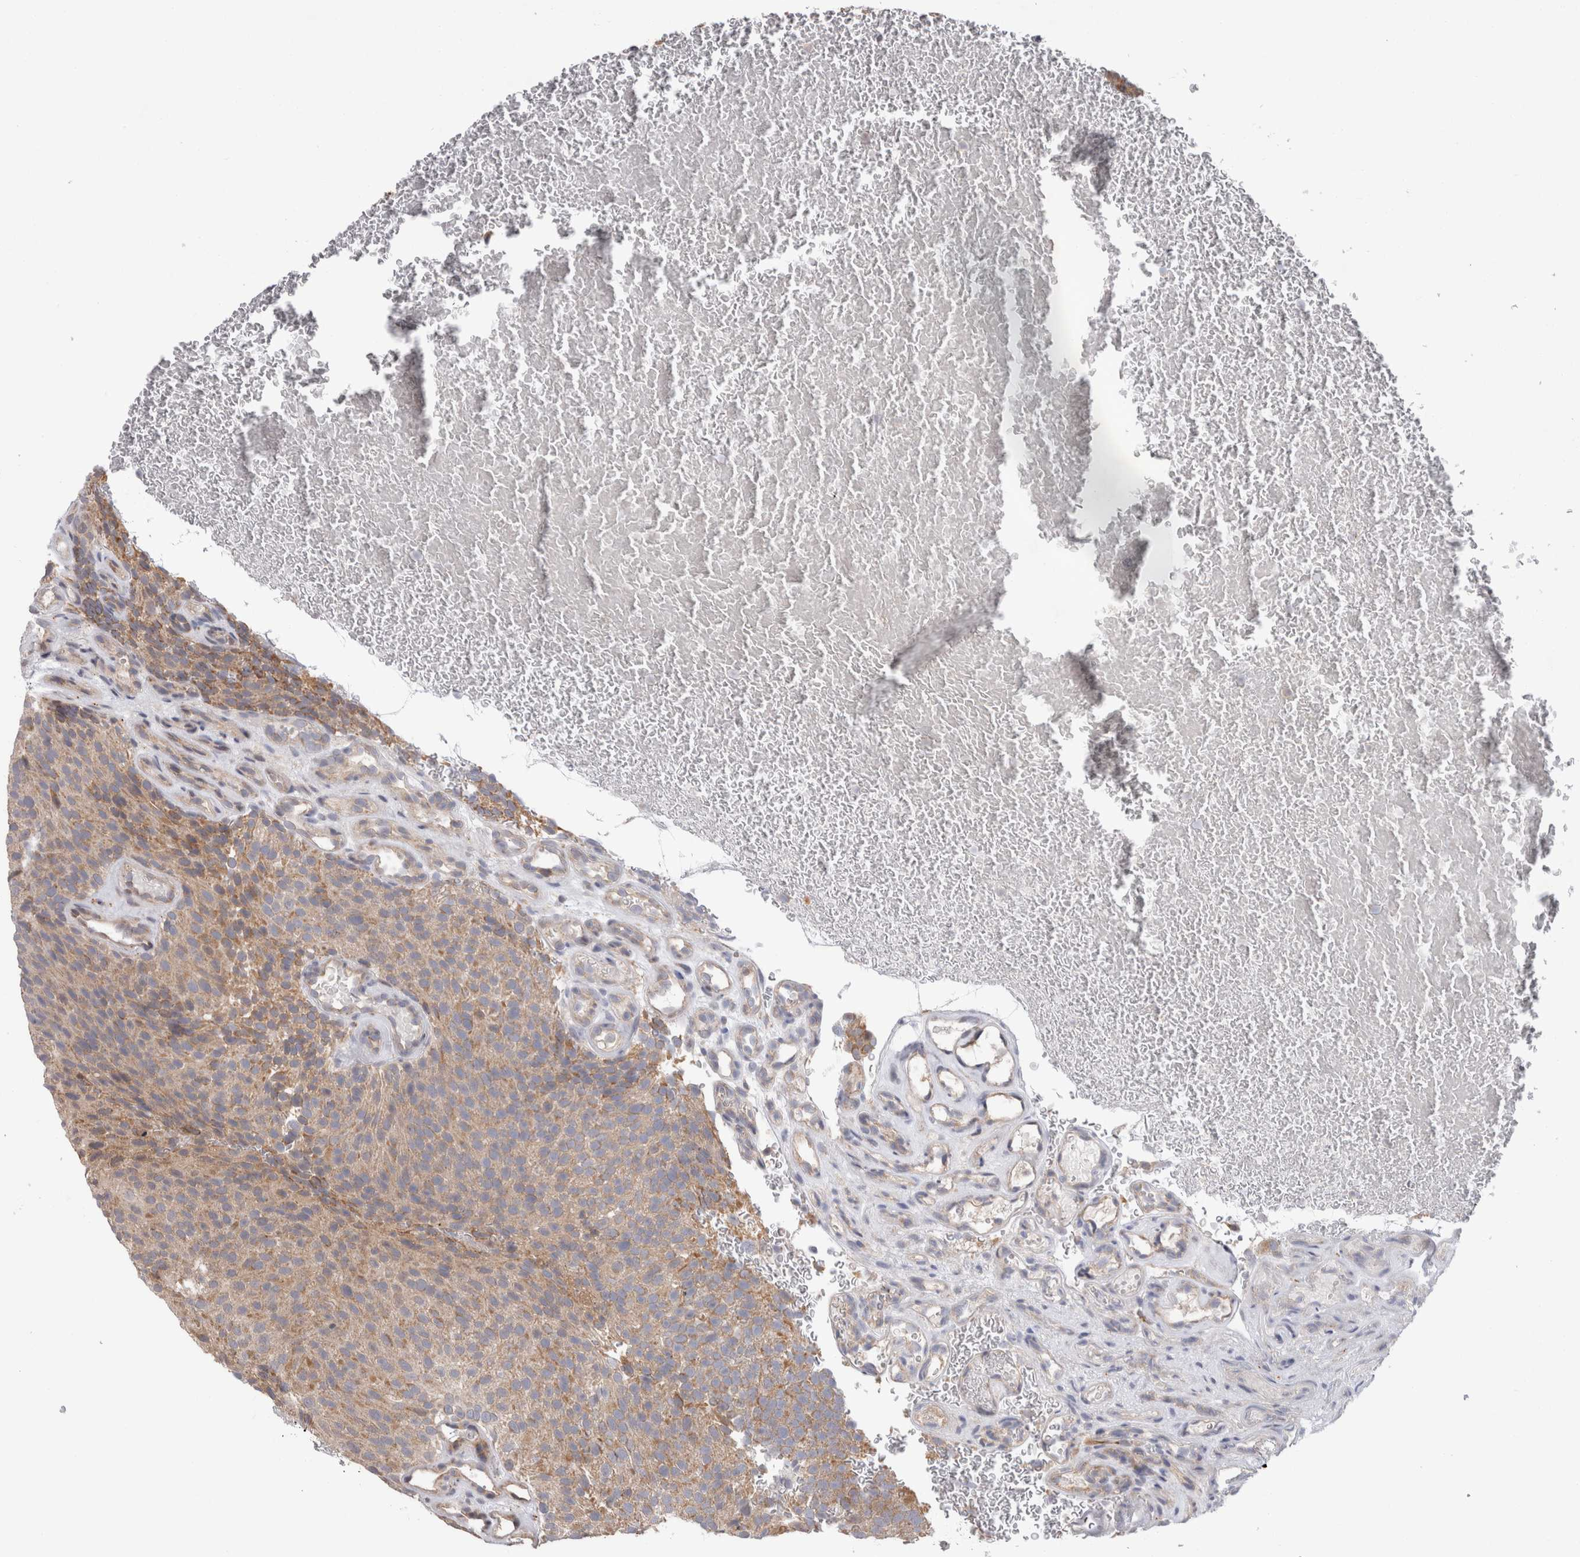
{"staining": {"intensity": "weak", "quantity": ">75%", "location": "cytoplasmic/membranous"}, "tissue": "urothelial cancer", "cell_type": "Tumor cells", "image_type": "cancer", "snomed": [{"axis": "morphology", "description": "Urothelial carcinoma, Low grade"}, {"axis": "topography", "description": "Urinary bladder"}], "caption": "Immunohistochemical staining of human low-grade urothelial carcinoma shows low levels of weak cytoplasmic/membranous staining in about >75% of tumor cells.", "gene": "MRPL37", "patient": {"sex": "male", "age": 78}}